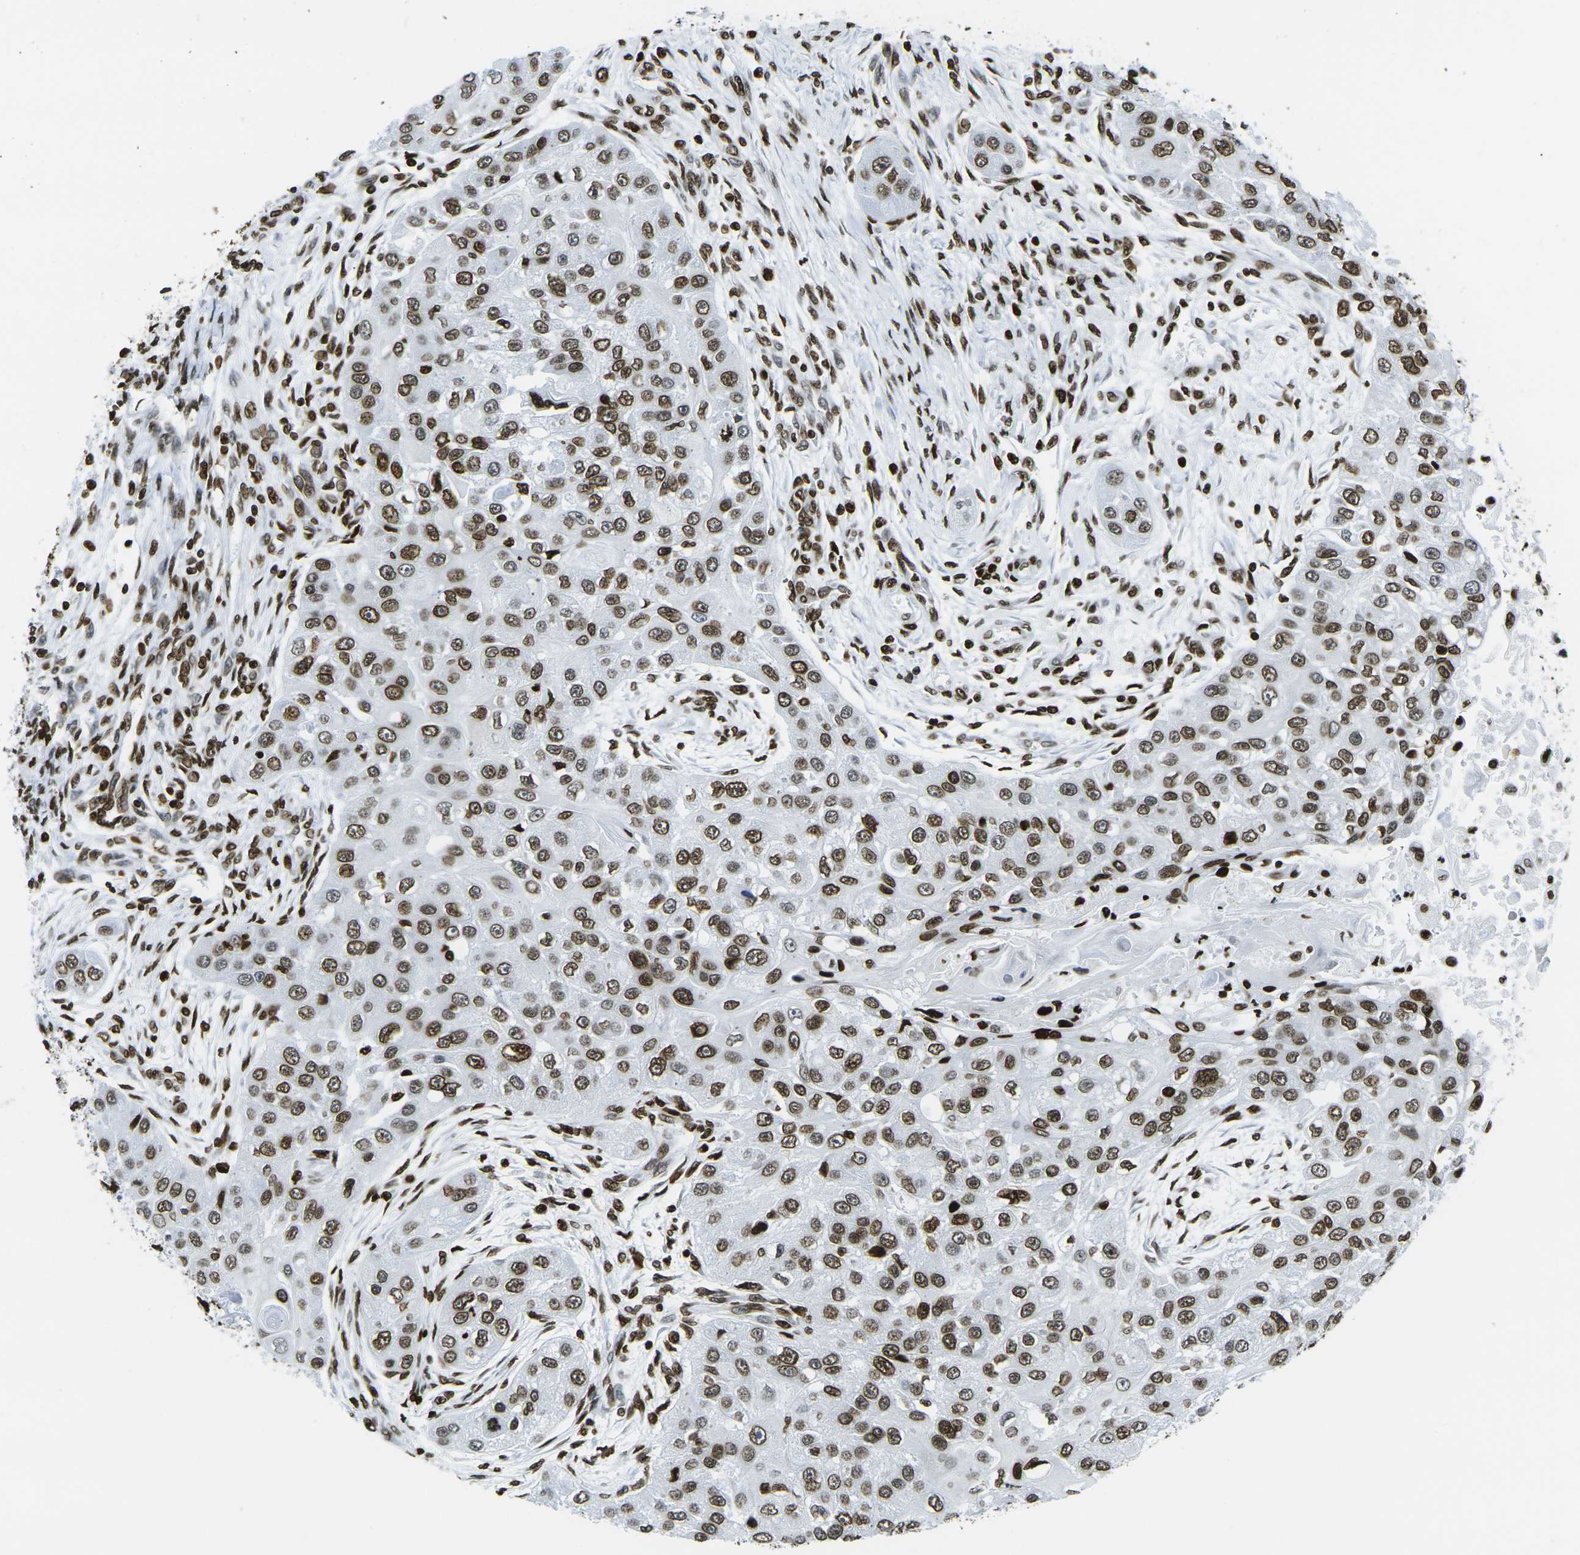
{"staining": {"intensity": "moderate", "quantity": ">75%", "location": "nuclear"}, "tissue": "head and neck cancer", "cell_type": "Tumor cells", "image_type": "cancer", "snomed": [{"axis": "morphology", "description": "Normal tissue, NOS"}, {"axis": "morphology", "description": "Squamous cell carcinoma, NOS"}, {"axis": "topography", "description": "Skeletal muscle"}, {"axis": "topography", "description": "Head-Neck"}], "caption": "Immunohistochemistry (IHC) (DAB (3,3'-diaminobenzidine)) staining of squamous cell carcinoma (head and neck) demonstrates moderate nuclear protein positivity in about >75% of tumor cells.", "gene": "H2AX", "patient": {"sex": "male", "age": 51}}